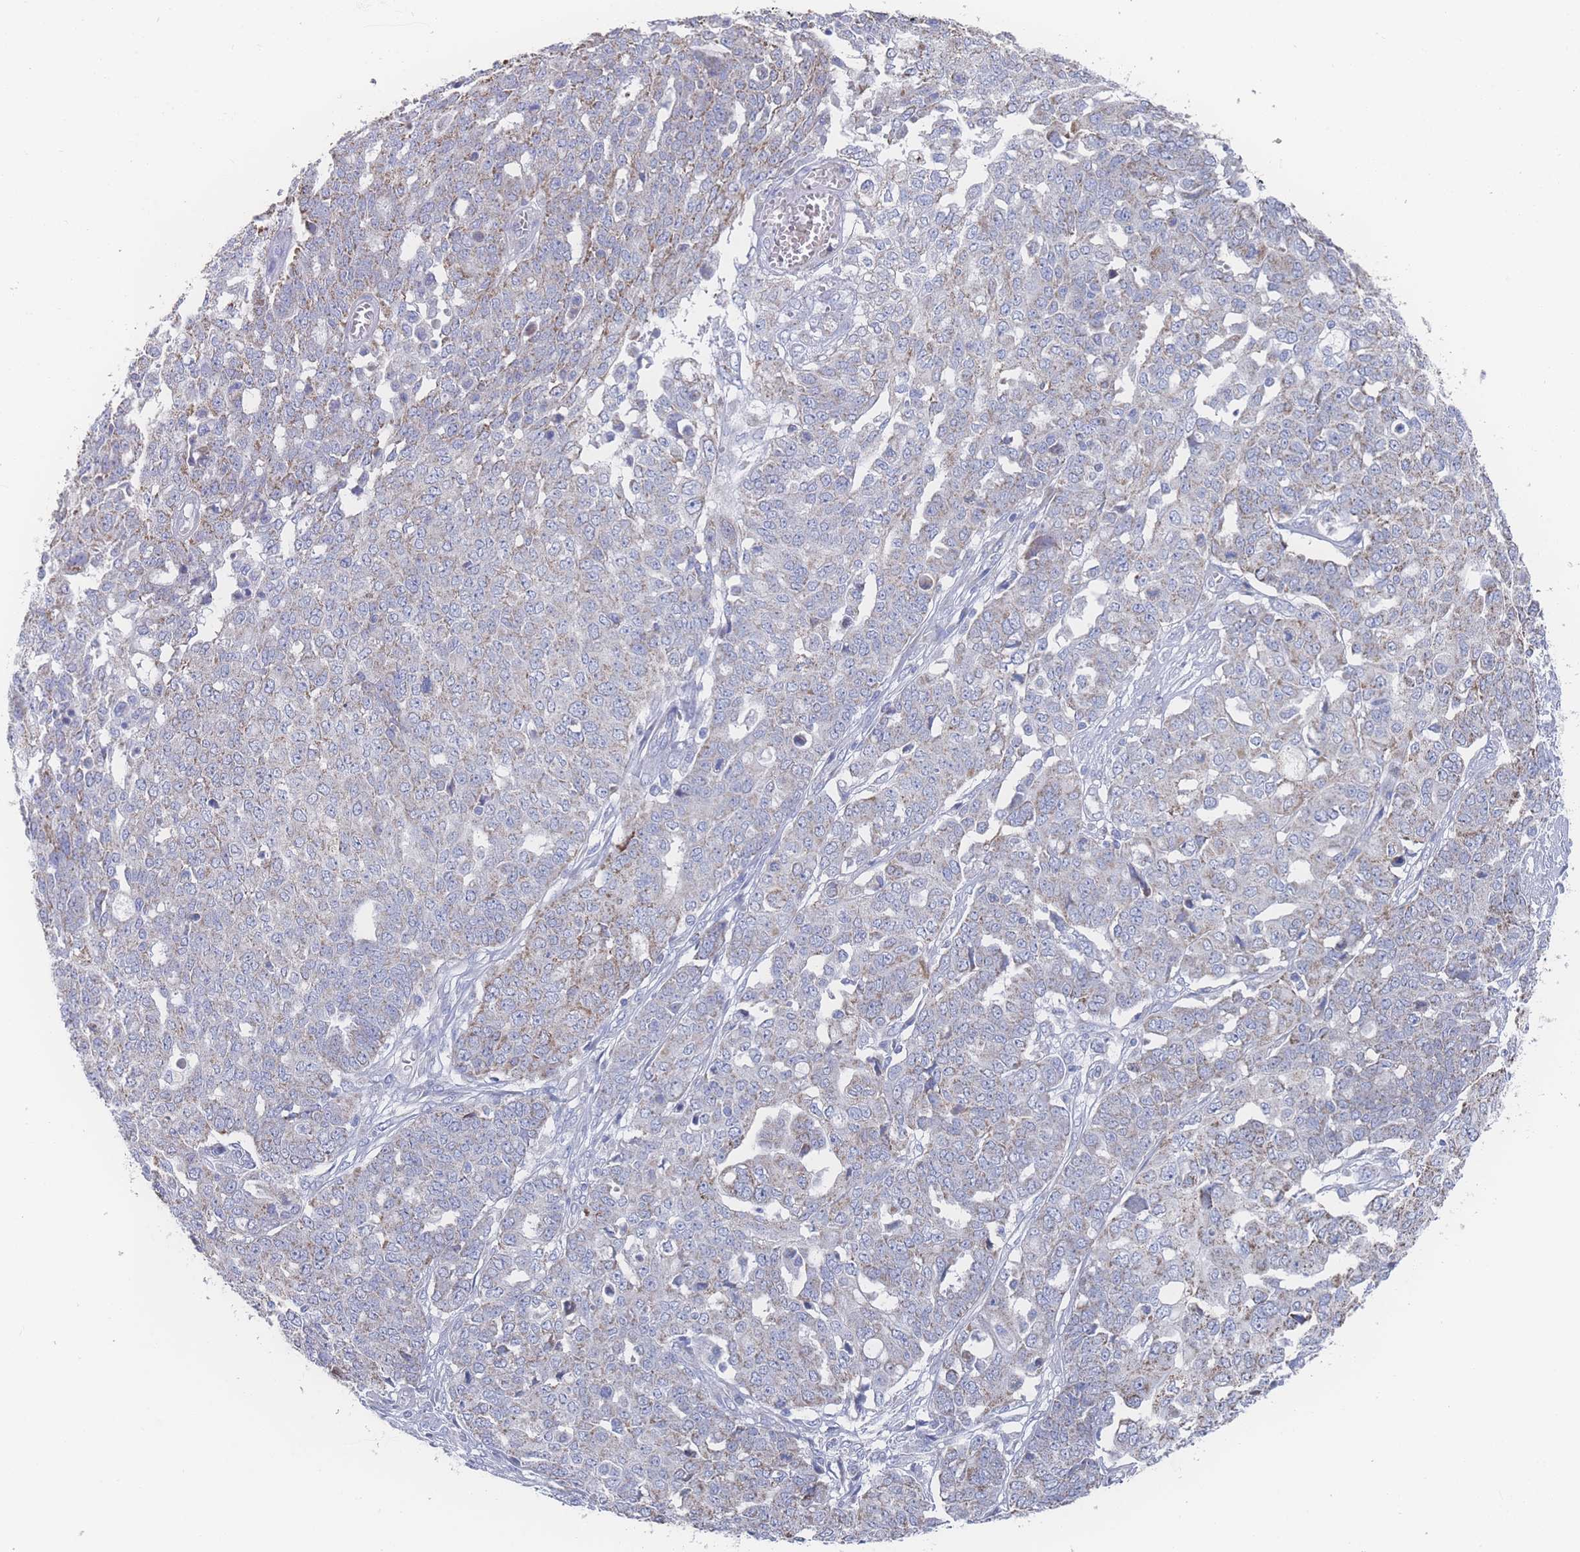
{"staining": {"intensity": "weak", "quantity": "<25%", "location": "cytoplasmic/membranous"}, "tissue": "ovarian cancer", "cell_type": "Tumor cells", "image_type": "cancer", "snomed": [{"axis": "morphology", "description": "Cystadenocarcinoma, serous, NOS"}, {"axis": "topography", "description": "Soft tissue"}, {"axis": "topography", "description": "Ovary"}], "caption": "The photomicrograph shows no staining of tumor cells in serous cystadenocarcinoma (ovarian).", "gene": "SNPH", "patient": {"sex": "female", "age": 57}}